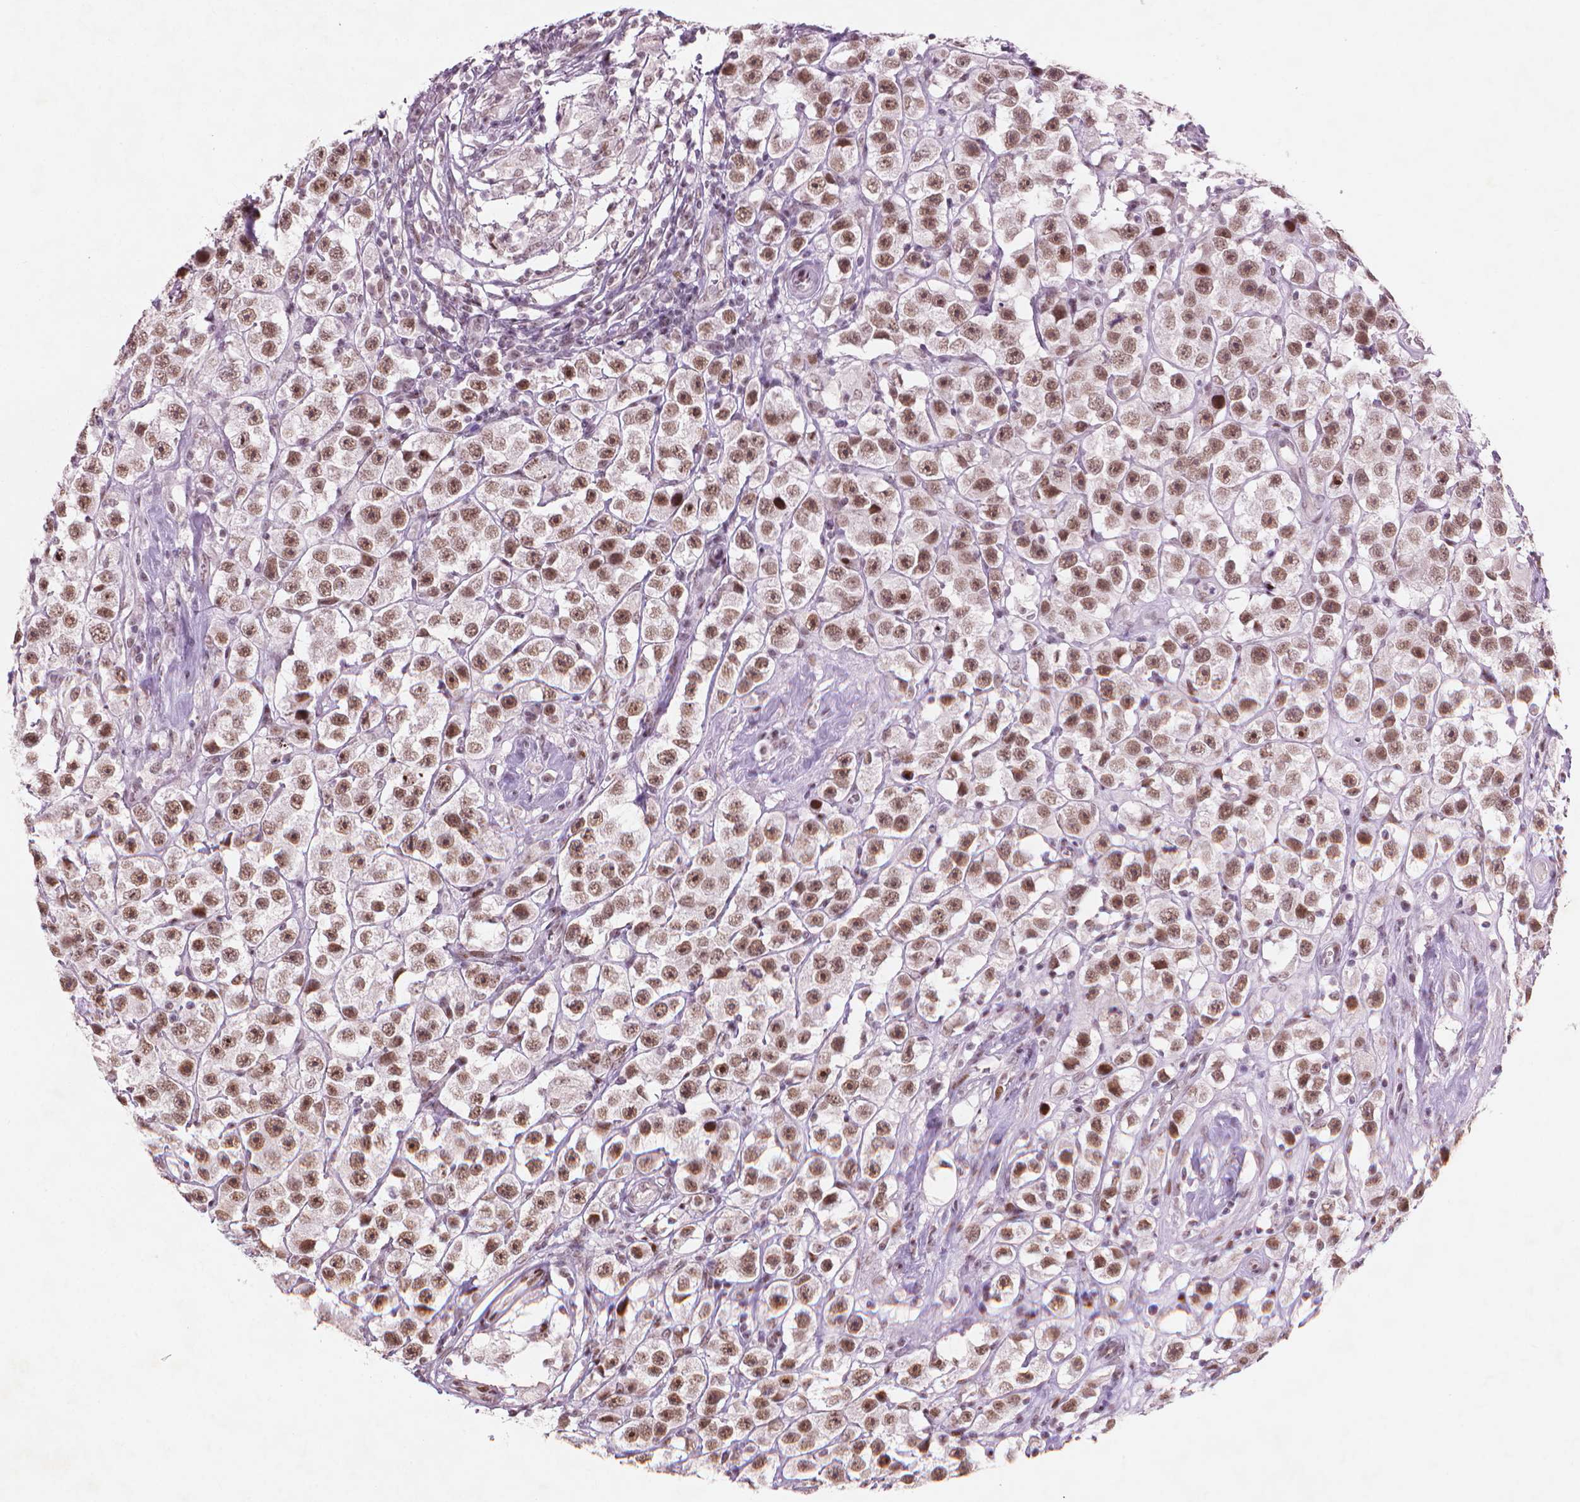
{"staining": {"intensity": "strong", "quantity": ">75%", "location": "nuclear"}, "tissue": "testis cancer", "cell_type": "Tumor cells", "image_type": "cancer", "snomed": [{"axis": "morphology", "description": "Seminoma, NOS"}, {"axis": "topography", "description": "Testis"}], "caption": "This is an image of immunohistochemistry (IHC) staining of seminoma (testis), which shows strong expression in the nuclear of tumor cells.", "gene": "HES7", "patient": {"sex": "male", "age": 45}}